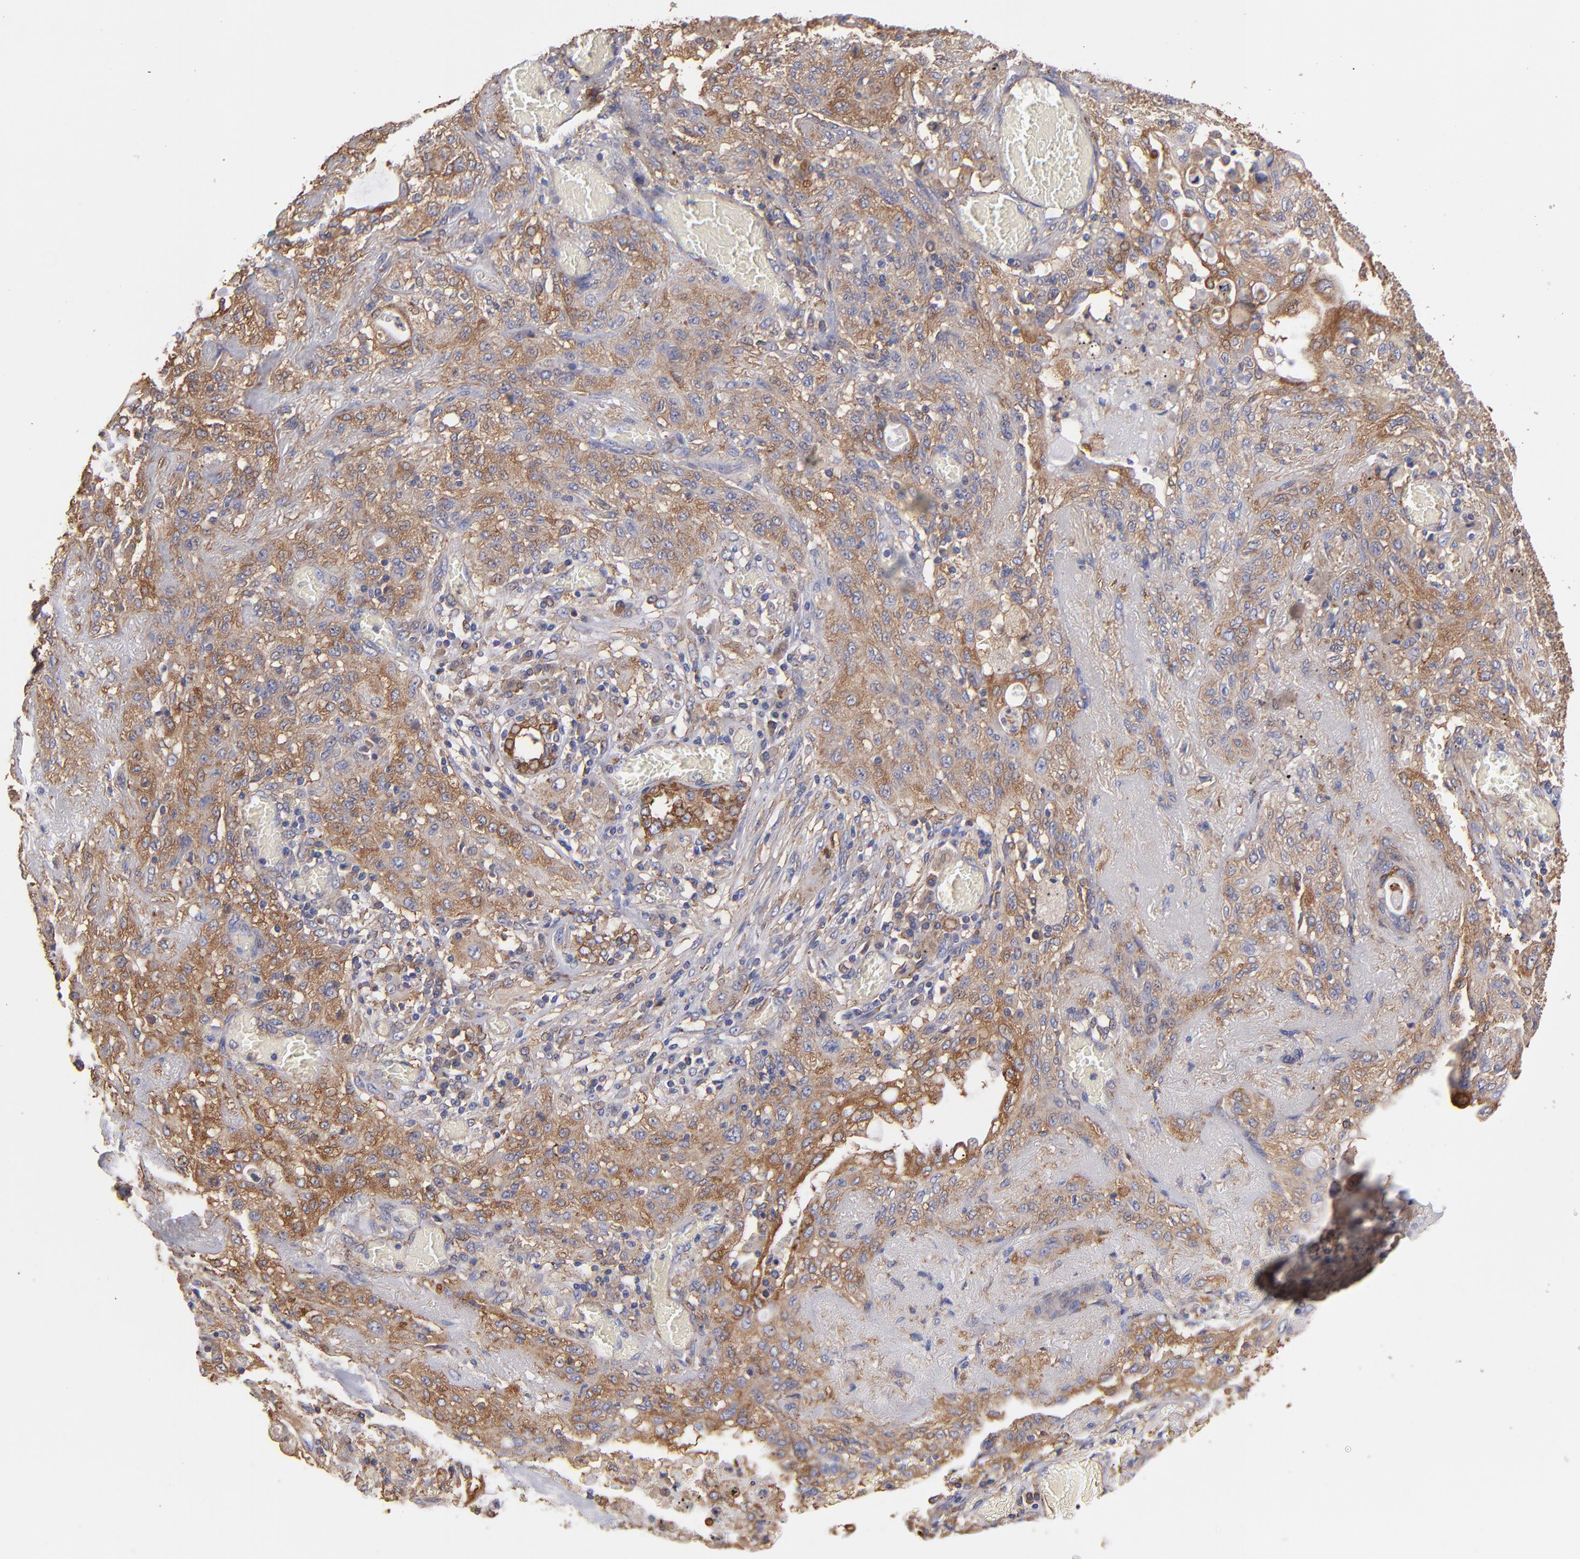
{"staining": {"intensity": "moderate", "quantity": ">75%", "location": "cytoplasmic/membranous"}, "tissue": "lung cancer", "cell_type": "Tumor cells", "image_type": "cancer", "snomed": [{"axis": "morphology", "description": "Squamous cell carcinoma, NOS"}, {"axis": "topography", "description": "Lung"}], "caption": "The photomicrograph reveals immunohistochemical staining of lung cancer. There is moderate cytoplasmic/membranous positivity is appreciated in approximately >75% of tumor cells. Immunohistochemistry (ihc) stains the protein in brown and the nuclei are stained blue.", "gene": "MVP", "patient": {"sex": "female", "age": 47}}